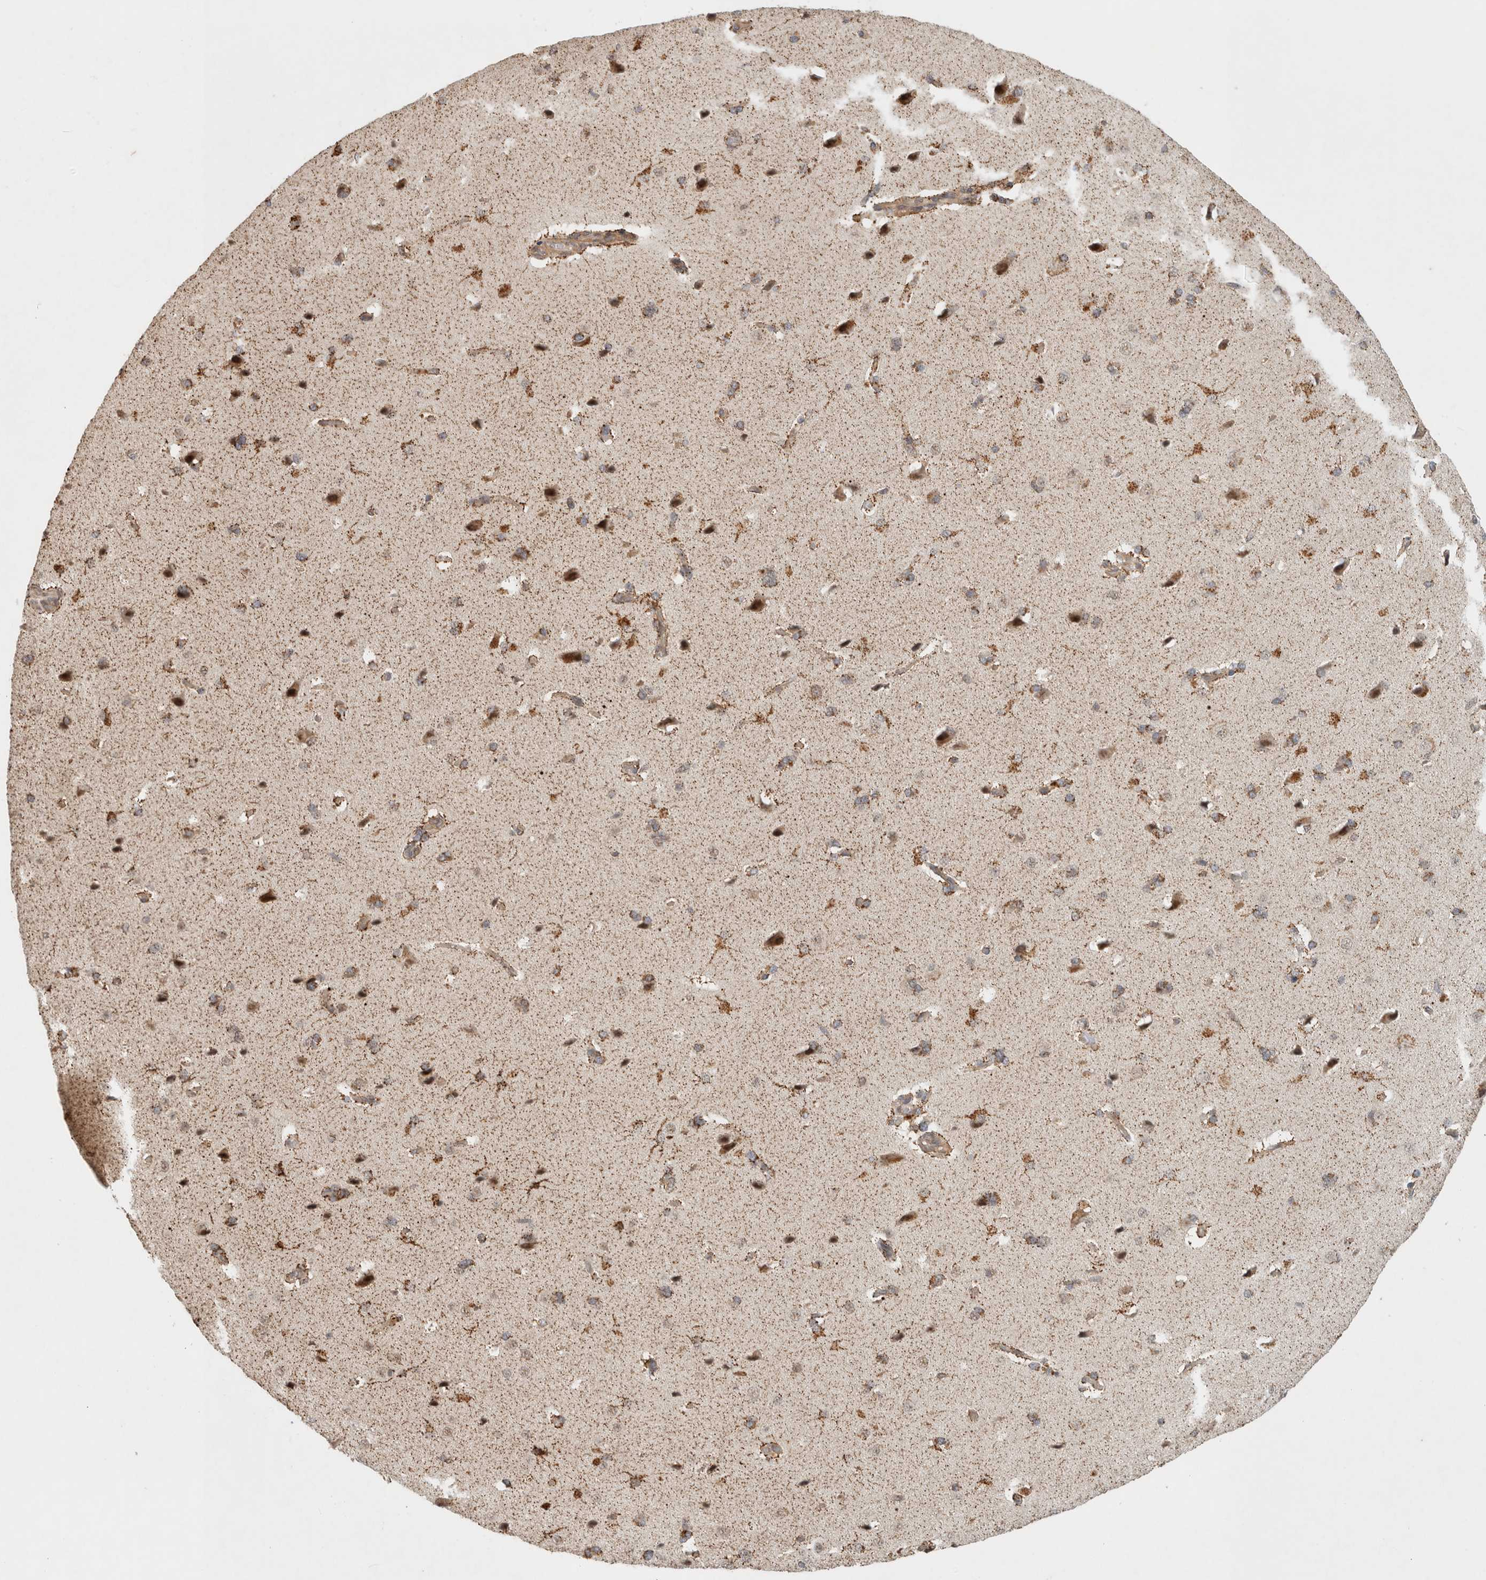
{"staining": {"intensity": "moderate", "quantity": ">75%", "location": "cytoplasmic/membranous"}, "tissue": "cerebral cortex", "cell_type": "Endothelial cells", "image_type": "normal", "snomed": [{"axis": "morphology", "description": "Normal tissue, NOS"}, {"axis": "topography", "description": "Cerebral cortex"}], "caption": "DAB immunohistochemical staining of normal cerebral cortex demonstrates moderate cytoplasmic/membranous protein expression in about >75% of endothelial cells.", "gene": "CAAP1", "patient": {"sex": "male", "age": 62}}